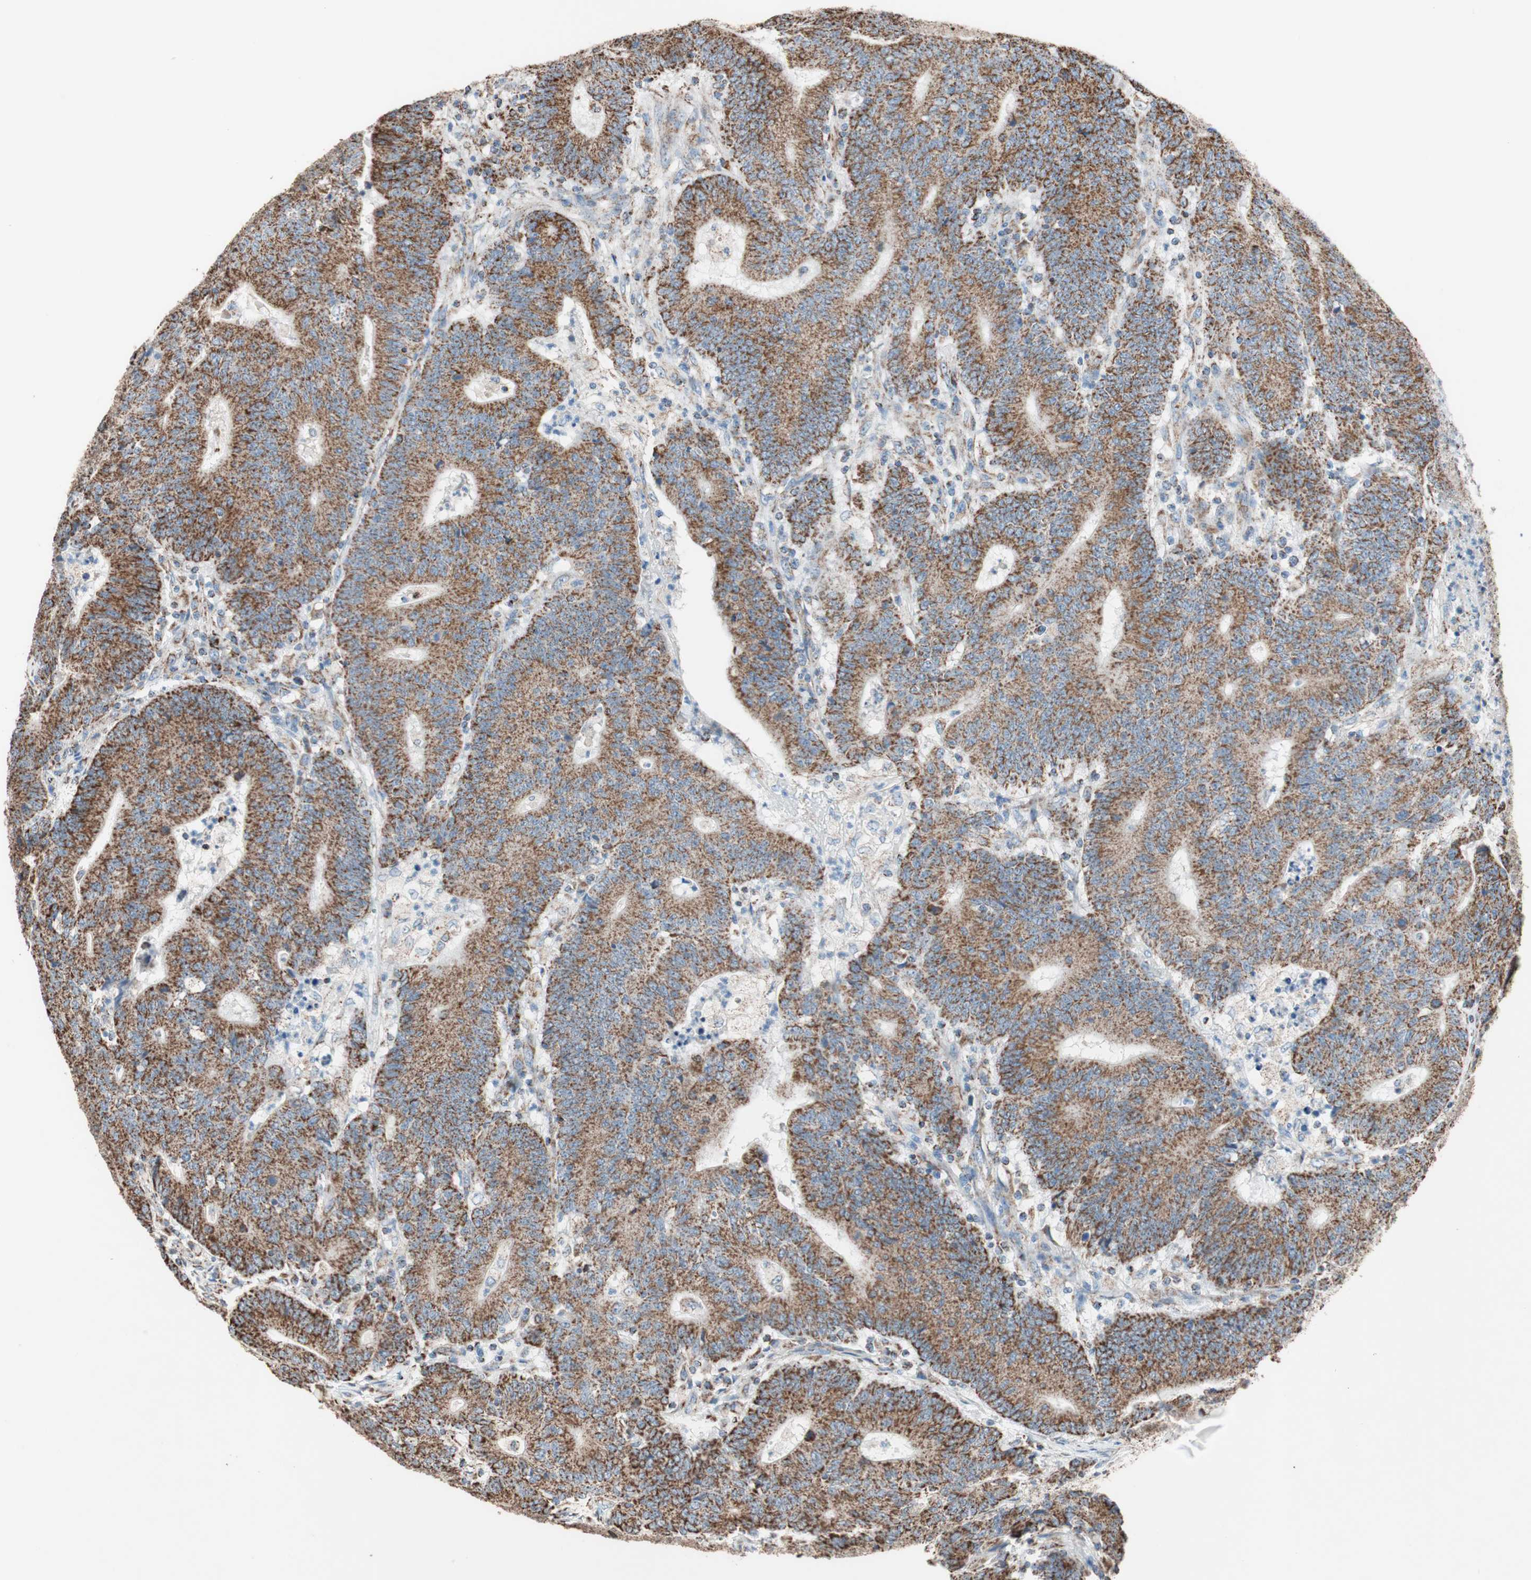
{"staining": {"intensity": "strong", "quantity": ">75%", "location": "cytoplasmic/membranous"}, "tissue": "colorectal cancer", "cell_type": "Tumor cells", "image_type": "cancer", "snomed": [{"axis": "morphology", "description": "Normal tissue, NOS"}, {"axis": "morphology", "description": "Adenocarcinoma, NOS"}, {"axis": "topography", "description": "Colon"}], "caption": "Immunohistochemistry (IHC) micrograph of neoplastic tissue: human colorectal adenocarcinoma stained using immunohistochemistry shows high levels of strong protein expression localized specifically in the cytoplasmic/membranous of tumor cells, appearing as a cytoplasmic/membranous brown color.", "gene": "PCSK4", "patient": {"sex": "female", "age": 75}}